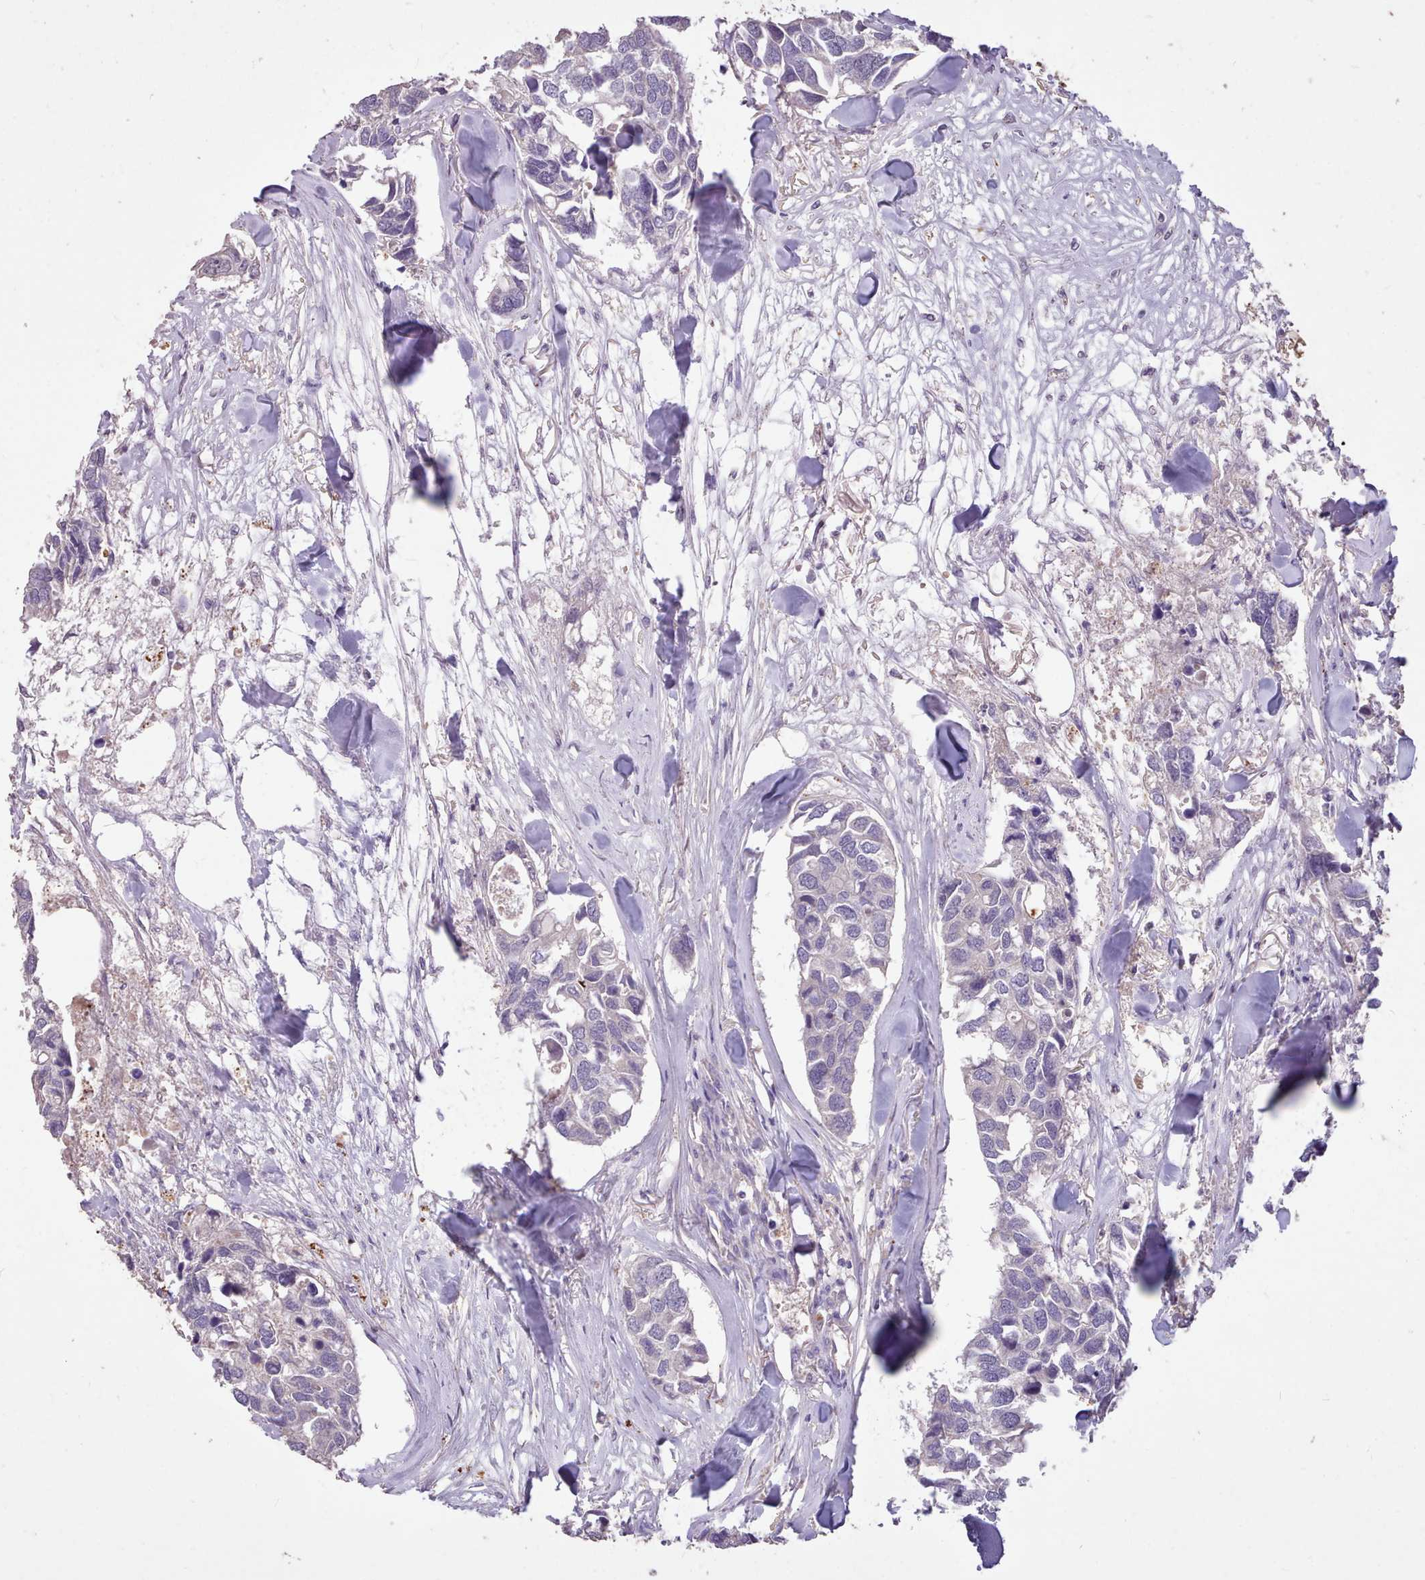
{"staining": {"intensity": "negative", "quantity": "none", "location": "none"}, "tissue": "breast cancer", "cell_type": "Tumor cells", "image_type": "cancer", "snomed": [{"axis": "morphology", "description": "Duct carcinoma"}, {"axis": "topography", "description": "Breast"}], "caption": "DAB immunohistochemical staining of breast cancer reveals no significant staining in tumor cells.", "gene": "ZNF607", "patient": {"sex": "female", "age": 83}}